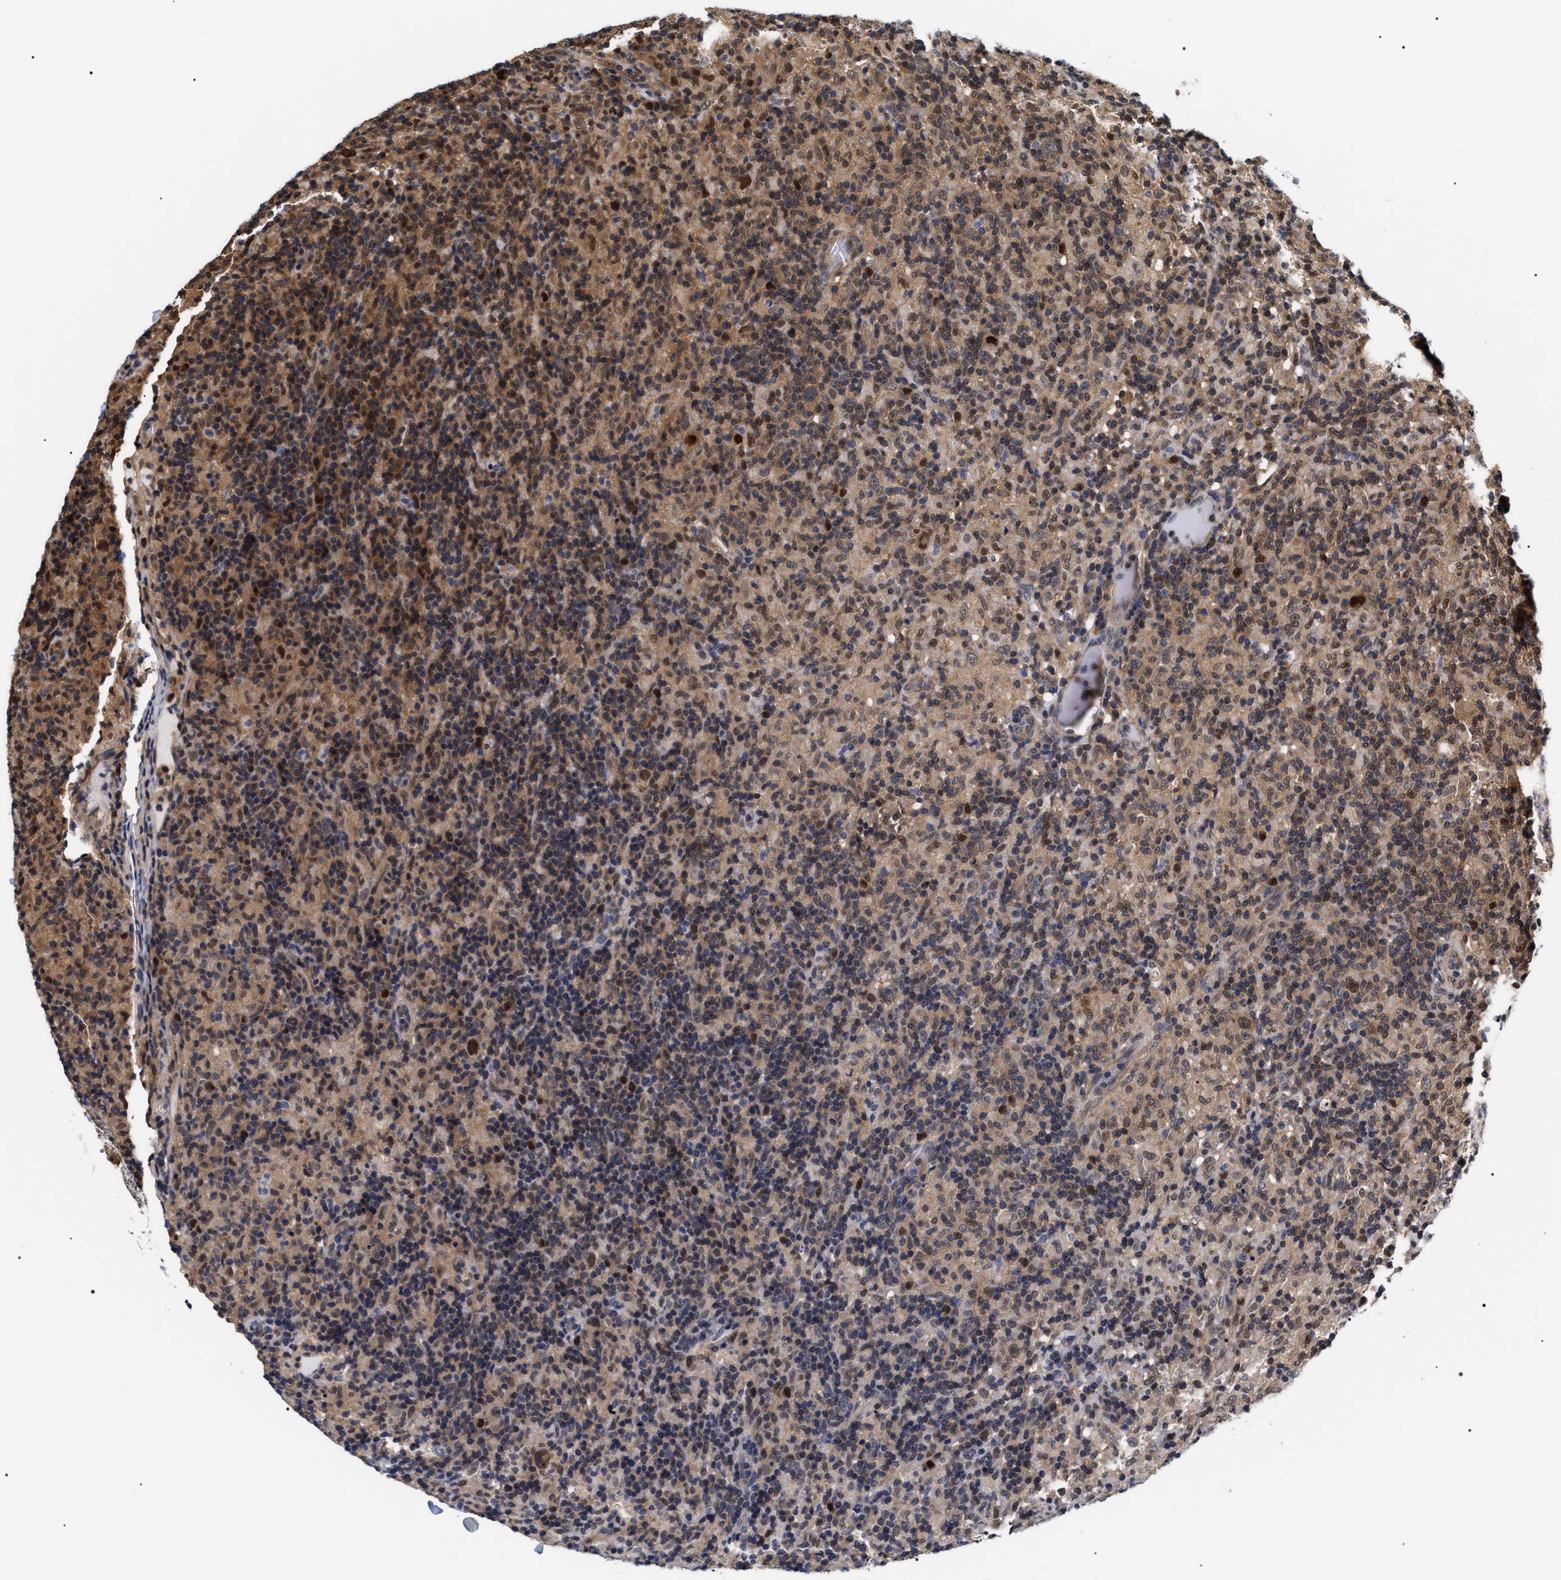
{"staining": {"intensity": "strong", "quantity": ">75%", "location": "nuclear"}, "tissue": "lymphoma", "cell_type": "Tumor cells", "image_type": "cancer", "snomed": [{"axis": "morphology", "description": "Hodgkin's disease, NOS"}, {"axis": "topography", "description": "Lymph node"}], "caption": "Immunohistochemistry (IHC) staining of Hodgkin's disease, which demonstrates high levels of strong nuclear expression in about >75% of tumor cells indicating strong nuclear protein positivity. The staining was performed using DAB (3,3'-diaminobenzidine) (brown) for protein detection and nuclei were counterstained in hematoxylin (blue).", "gene": "BAG6", "patient": {"sex": "male", "age": 70}}